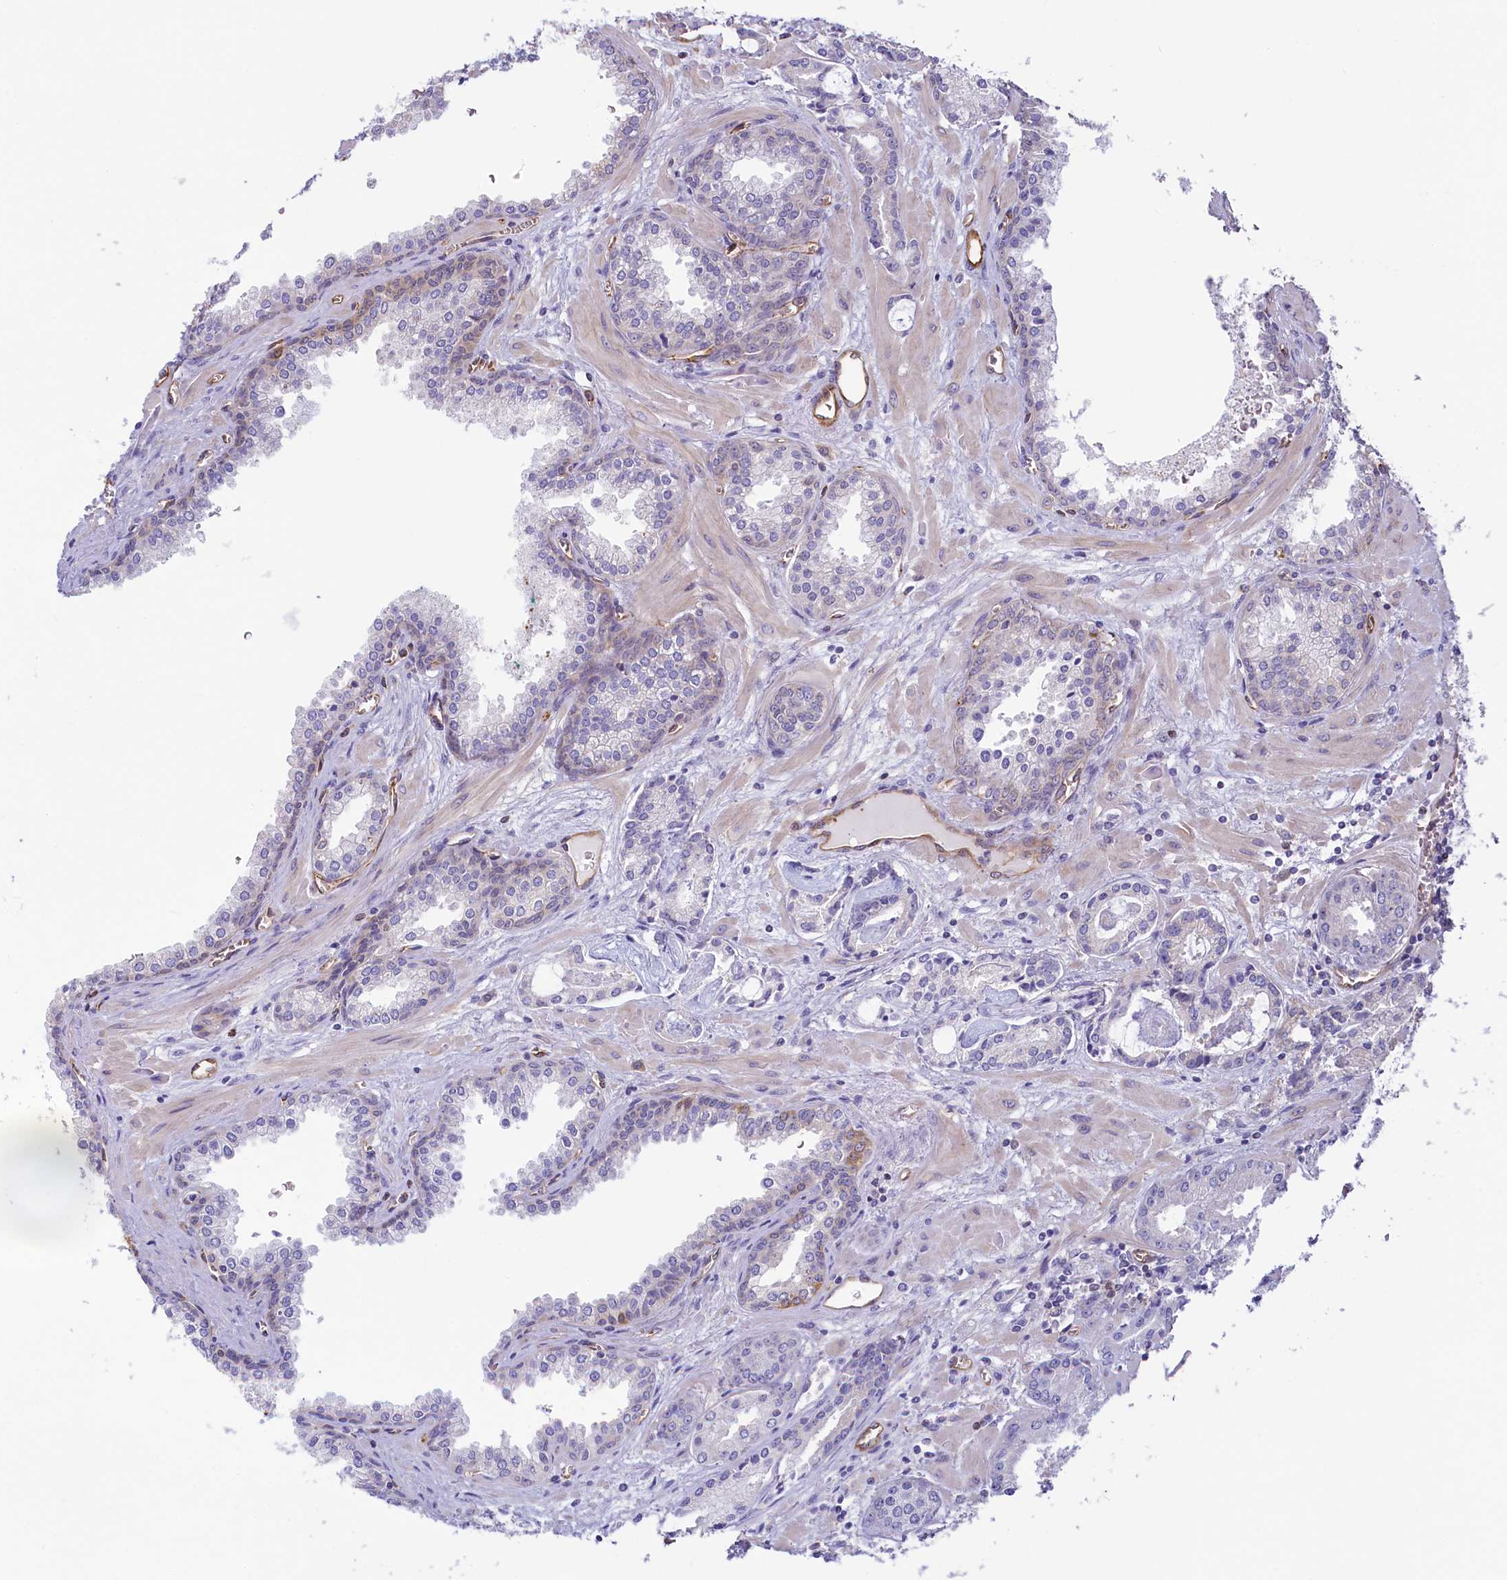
{"staining": {"intensity": "negative", "quantity": "none", "location": "none"}, "tissue": "prostate cancer", "cell_type": "Tumor cells", "image_type": "cancer", "snomed": [{"axis": "morphology", "description": "Adenocarcinoma, Low grade"}, {"axis": "topography", "description": "Prostate"}], "caption": "Immunohistochemical staining of prostate cancer displays no significant positivity in tumor cells. The staining is performed using DAB brown chromogen with nuclei counter-stained in using hematoxylin.", "gene": "LMOD3", "patient": {"sex": "male", "age": 67}}